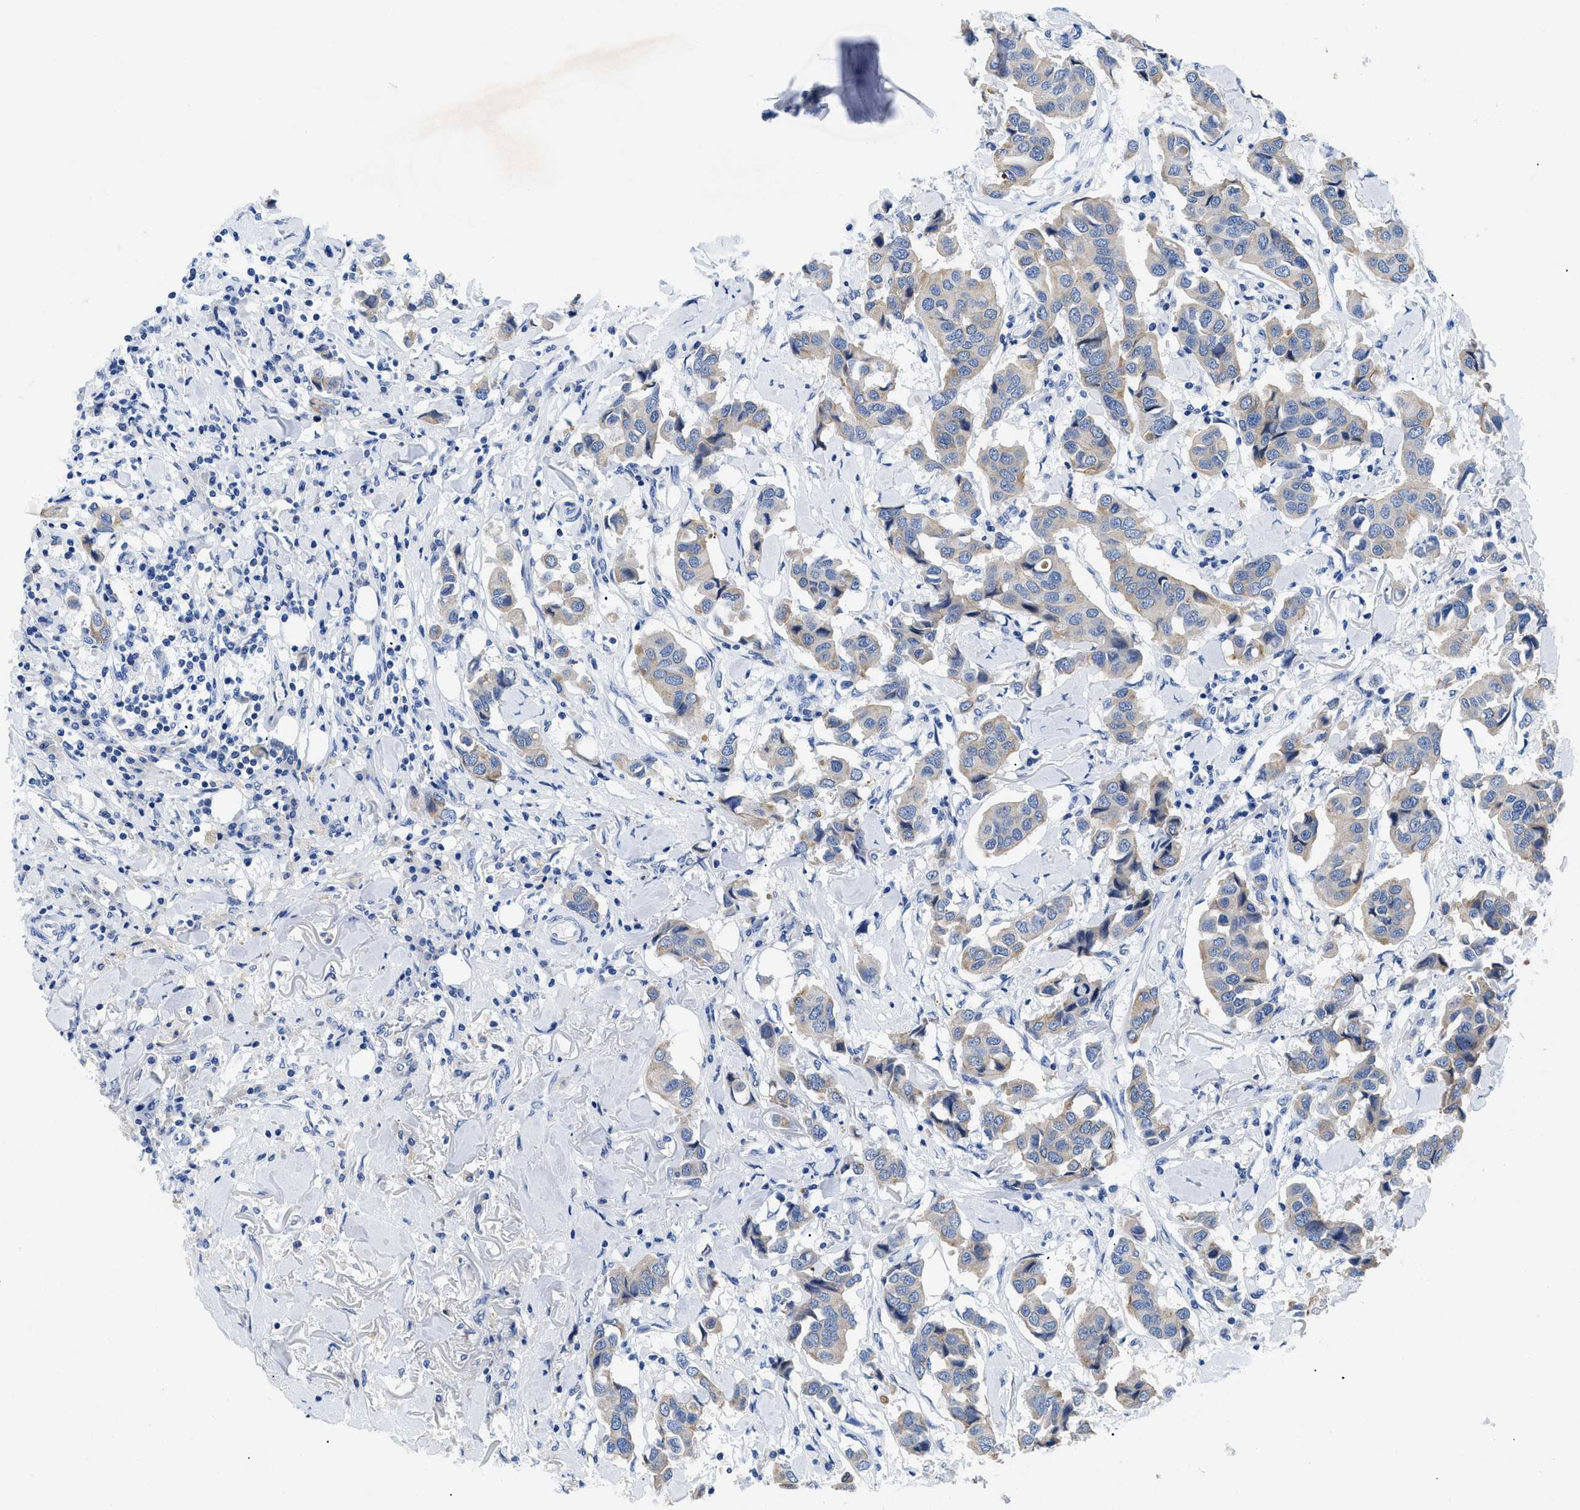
{"staining": {"intensity": "weak", "quantity": "<25%", "location": "cytoplasmic/membranous"}, "tissue": "breast cancer", "cell_type": "Tumor cells", "image_type": "cancer", "snomed": [{"axis": "morphology", "description": "Duct carcinoma"}, {"axis": "topography", "description": "Breast"}], "caption": "The image reveals no significant staining in tumor cells of breast invasive ductal carcinoma.", "gene": "TMEM68", "patient": {"sex": "female", "age": 80}}